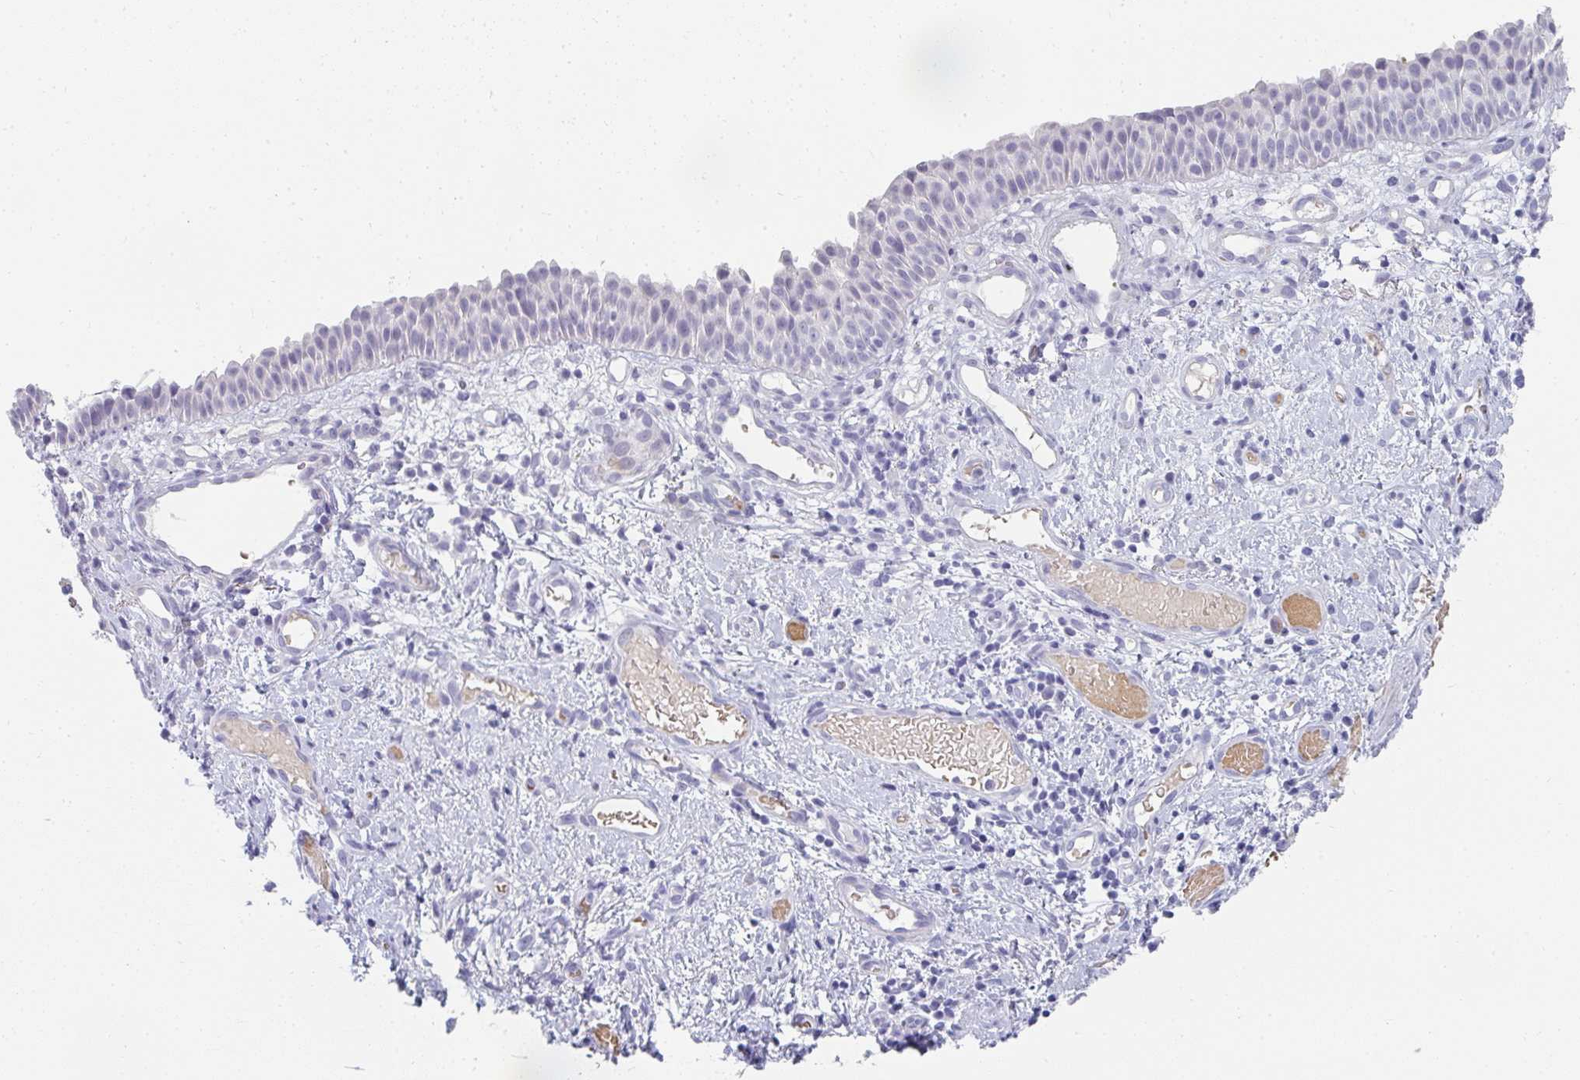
{"staining": {"intensity": "negative", "quantity": "none", "location": "none"}, "tissue": "nasopharynx", "cell_type": "Respiratory epithelial cells", "image_type": "normal", "snomed": [{"axis": "morphology", "description": "Normal tissue, NOS"}, {"axis": "morphology", "description": "Inflammation, NOS"}, {"axis": "topography", "description": "Nasopharynx"}], "caption": "A micrograph of nasopharynx stained for a protein exhibits no brown staining in respiratory epithelial cells. (Stains: DAB immunohistochemistry (IHC) with hematoxylin counter stain, Microscopy: brightfield microscopy at high magnification).", "gene": "NEU2", "patient": {"sex": "male", "age": 54}}